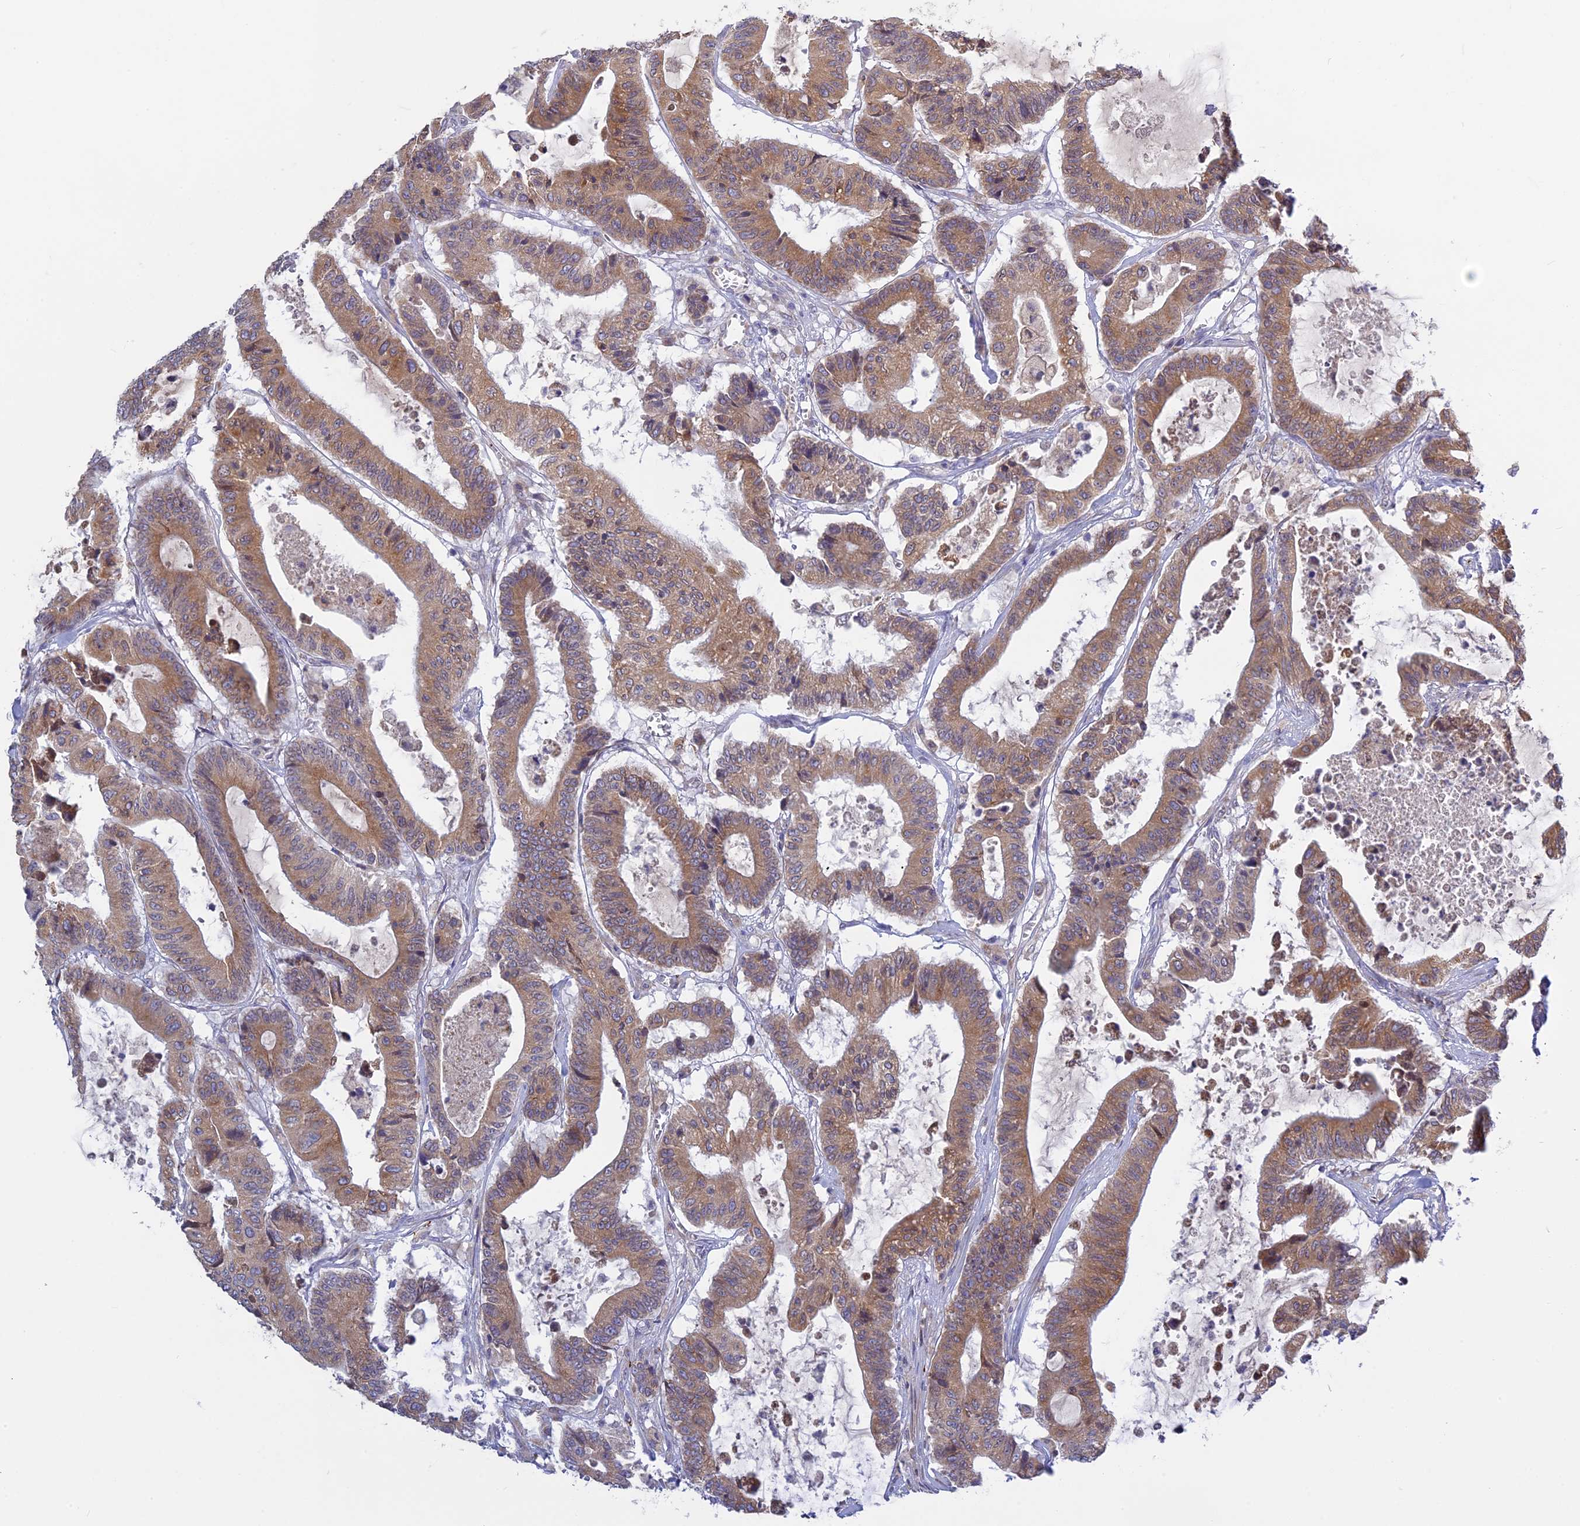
{"staining": {"intensity": "moderate", "quantity": ">75%", "location": "cytoplasmic/membranous"}, "tissue": "colorectal cancer", "cell_type": "Tumor cells", "image_type": "cancer", "snomed": [{"axis": "morphology", "description": "Adenocarcinoma, NOS"}, {"axis": "topography", "description": "Colon"}], "caption": "Adenocarcinoma (colorectal) stained for a protein (brown) exhibits moderate cytoplasmic/membranous positive staining in about >75% of tumor cells.", "gene": "TLCD1", "patient": {"sex": "female", "age": 84}}